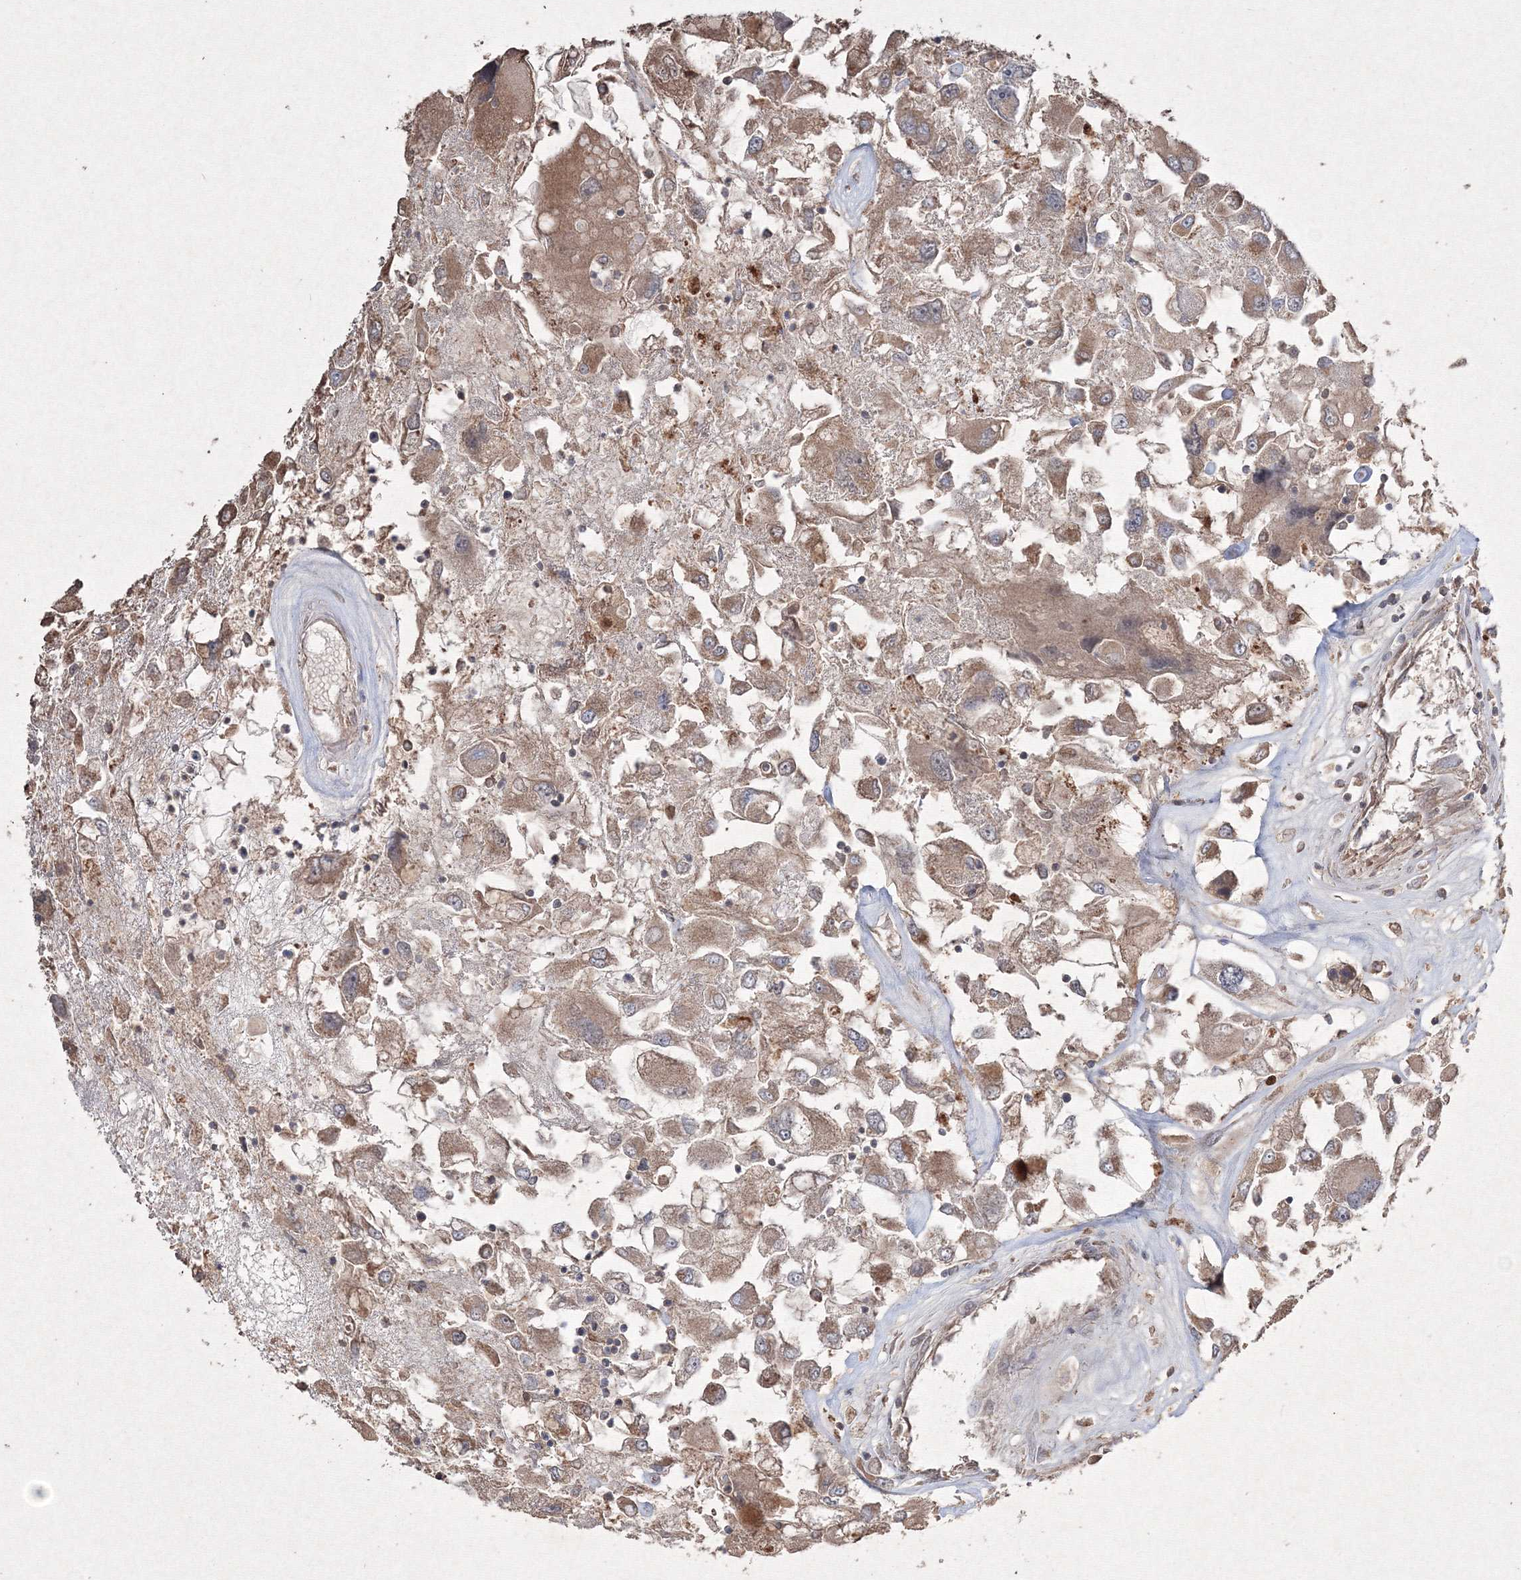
{"staining": {"intensity": "moderate", "quantity": ">75%", "location": "cytoplasmic/membranous"}, "tissue": "renal cancer", "cell_type": "Tumor cells", "image_type": "cancer", "snomed": [{"axis": "morphology", "description": "Adenocarcinoma, NOS"}, {"axis": "topography", "description": "Kidney"}], "caption": "Protein analysis of adenocarcinoma (renal) tissue displays moderate cytoplasmic/membranous expression in approximately >75% of tumor cells.", "gene": "GRSF1", "patient": {"sex": "female", "age": 52}}